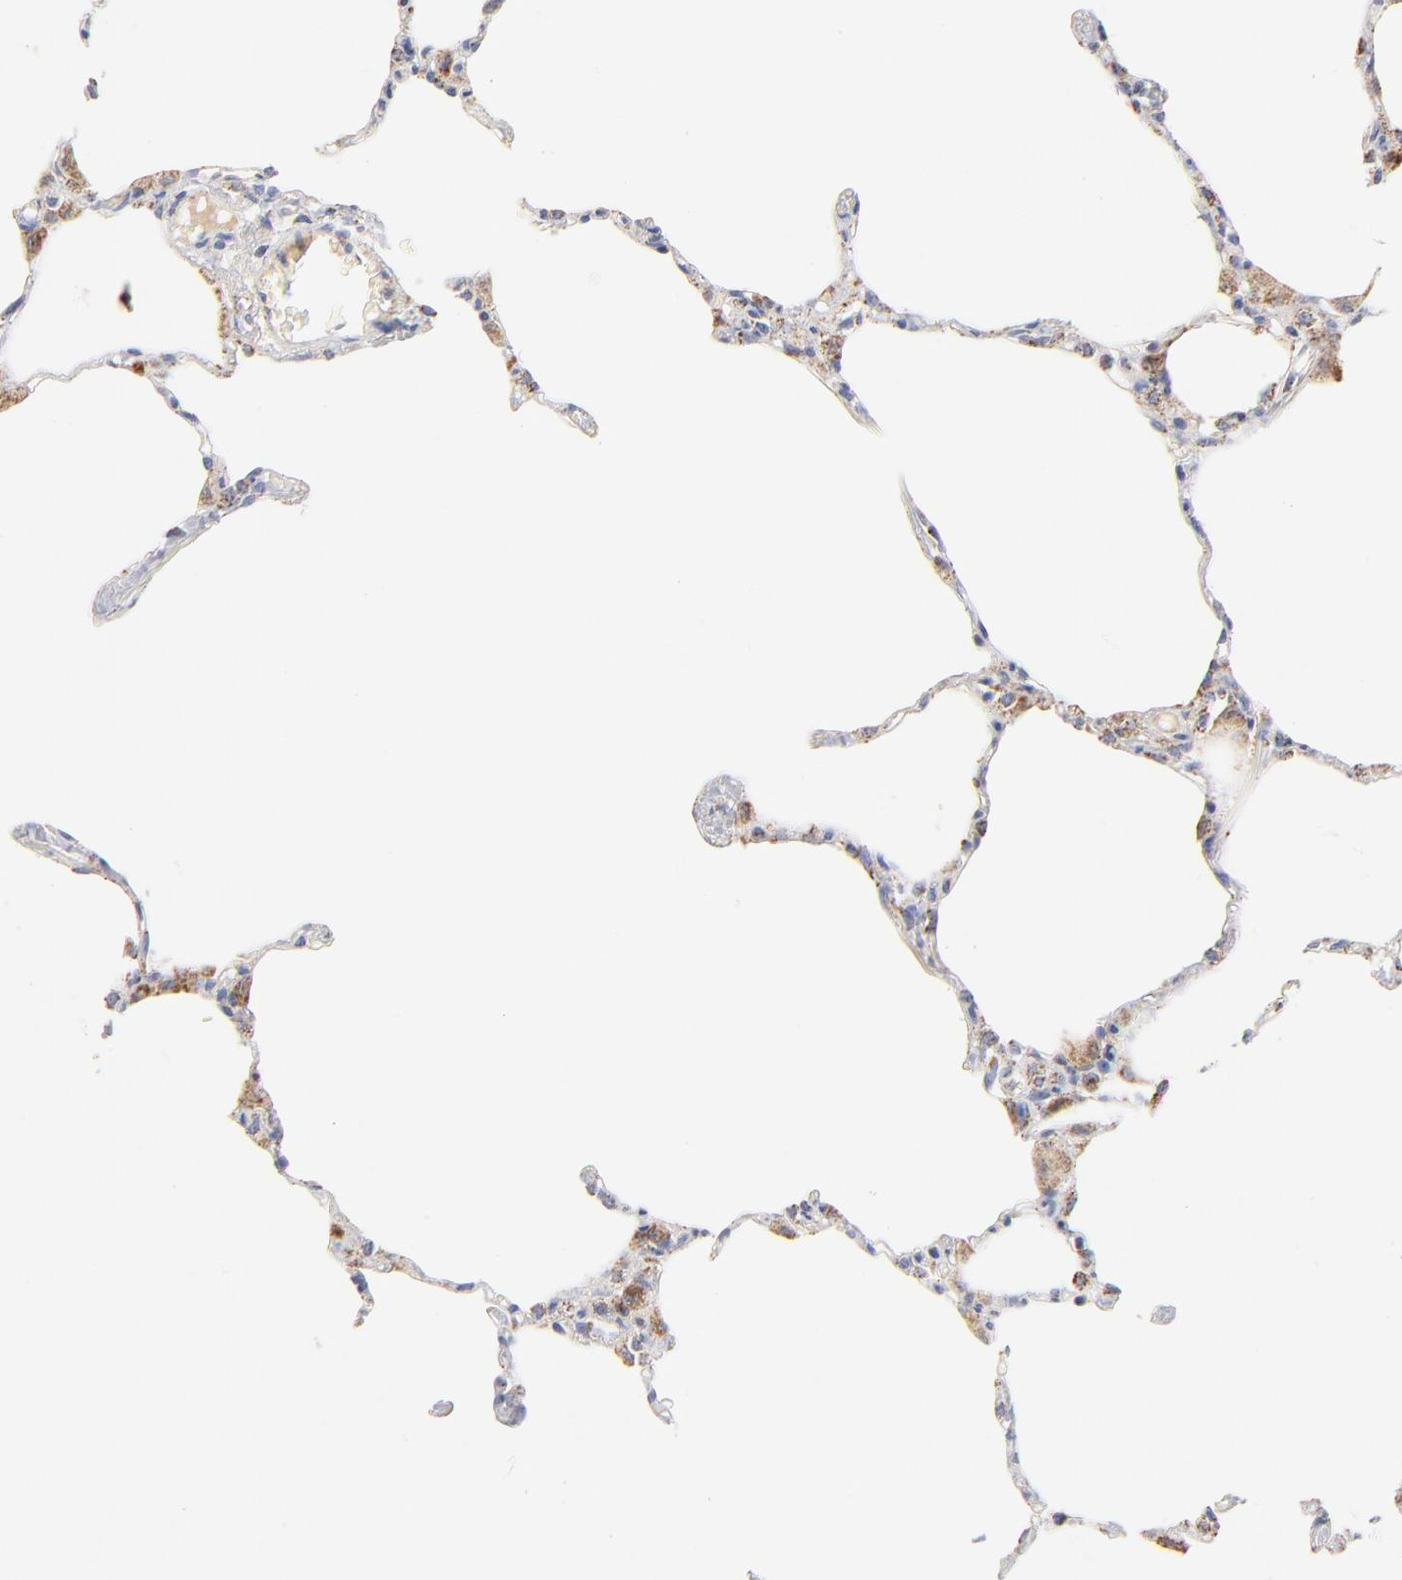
{"staining": {"intensity": "weak", "quantity": "<25%", "location": "cytoplasmic/membranous"}, "tissue": "lung", "cell_type": "Alveolar cells", "image_type": "normal", "snomed": [{"axis": "morphology", "description": "Normal tissue, NOS"}, {"axis": "topography", "description": "Lung"}], "caption": "Immunohistochemistry image of unremarkable lung stained for a protein (brown), which reveals no staining in alveolar cells.", "gene": "DLAT", "patient": {"sex": "female", "age": 49}}